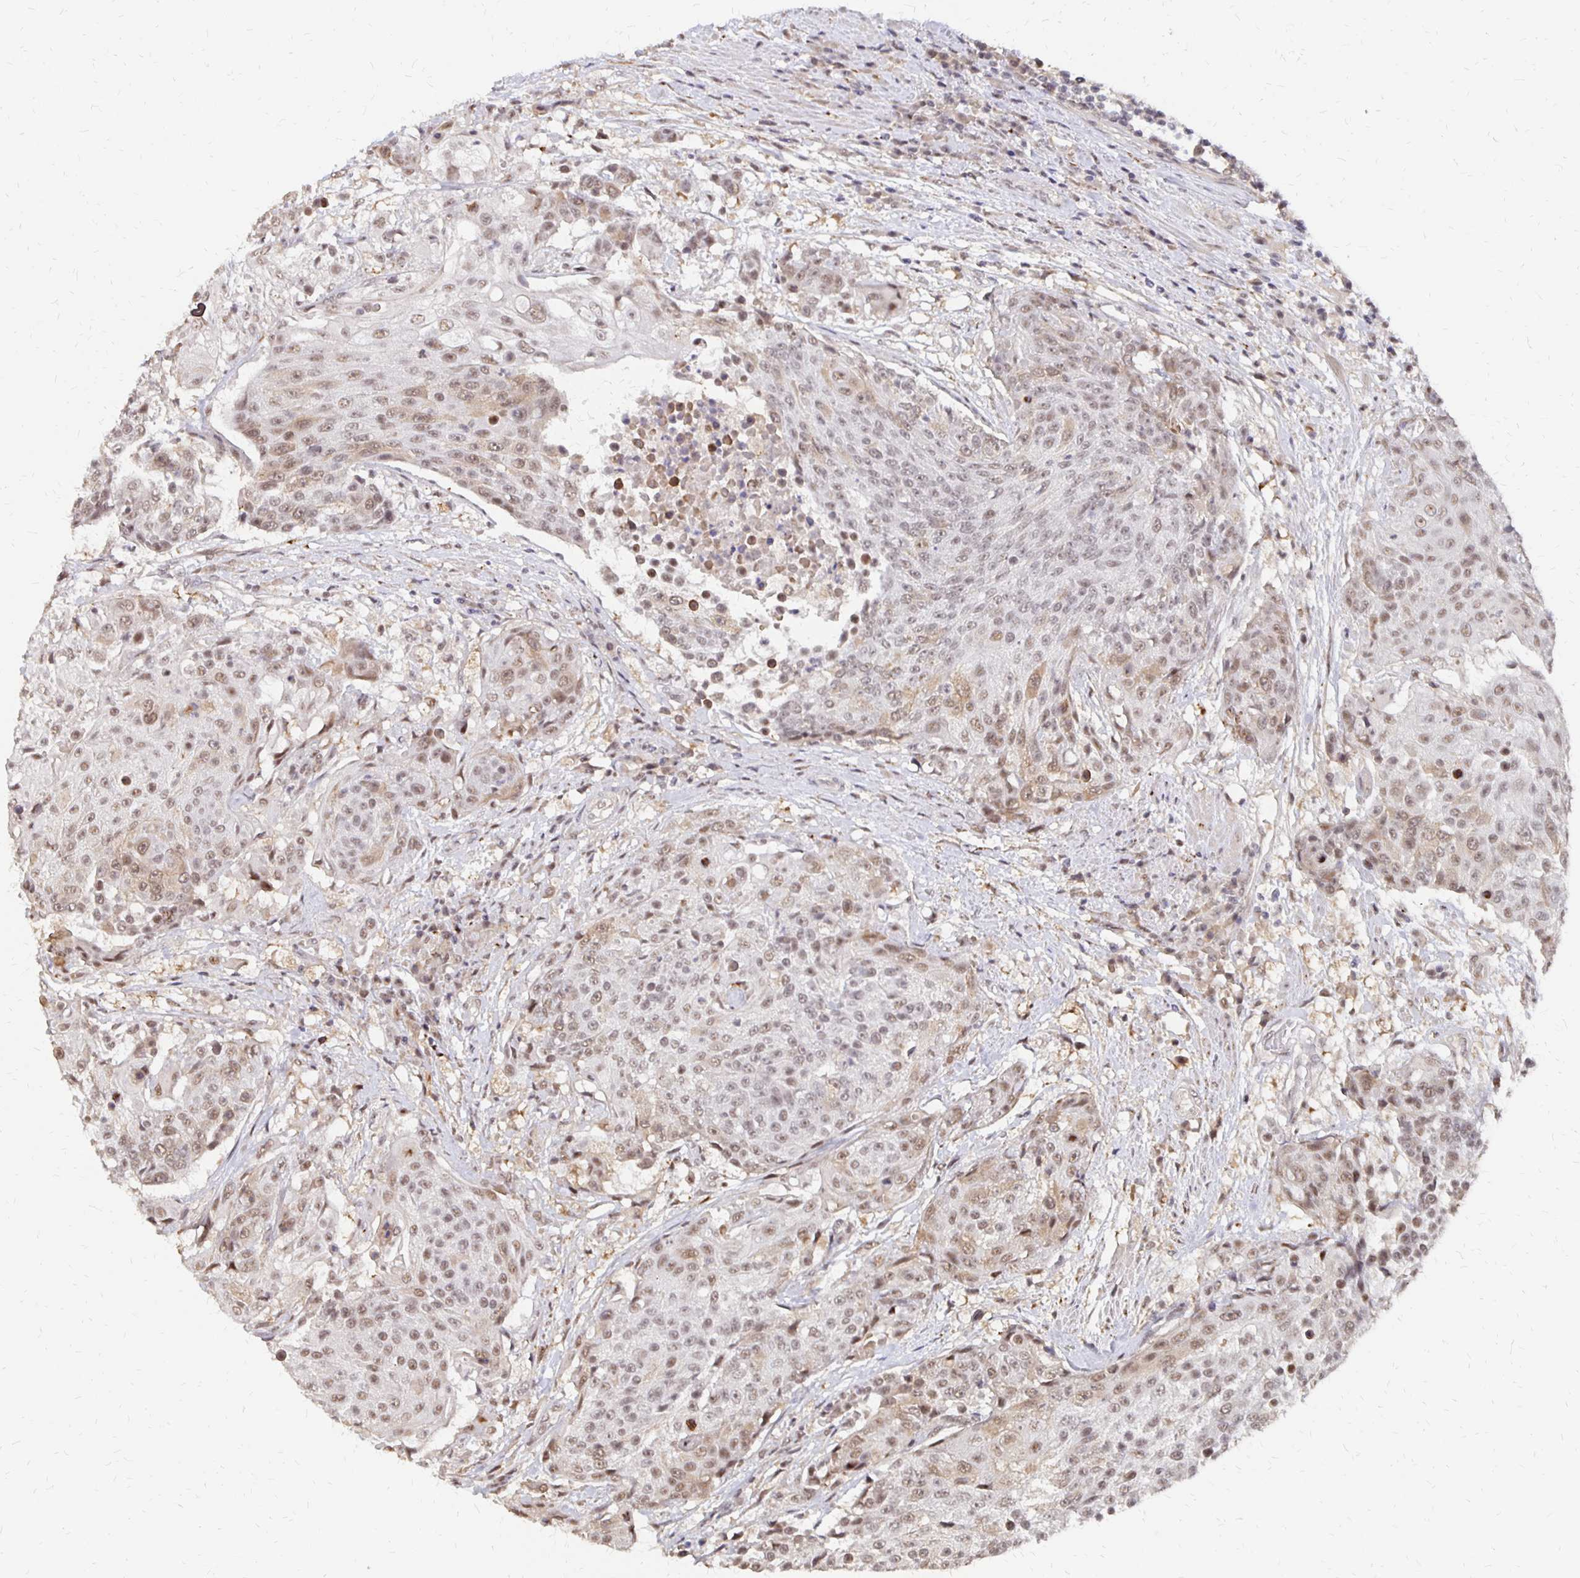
{"staining": {"intensity": "weak", "quantity": "25%-75%", "location": "nuclear"}, "tissue": "urothelial cancer", "cell_type": "Tumor cells", "image_type": "cancer", "snomed": [{"axis": "morphology", "description": "Urothelial carcinoma, High grade"}, {"axis": "topography", "description": "Urinary bladder"}], "caption": "A high-resolution micrograph shows IHC staining of urothelial cancer, which reveals weak nuclear expression in approximately 25%-75% of tumor cells. The staining was performed using DAB, with brown indicating positive protein expression. Nuclei are stained blue with hematoxylin.", "gene": "CLASRP", "patient": {"sex": "female", "age": 63}}